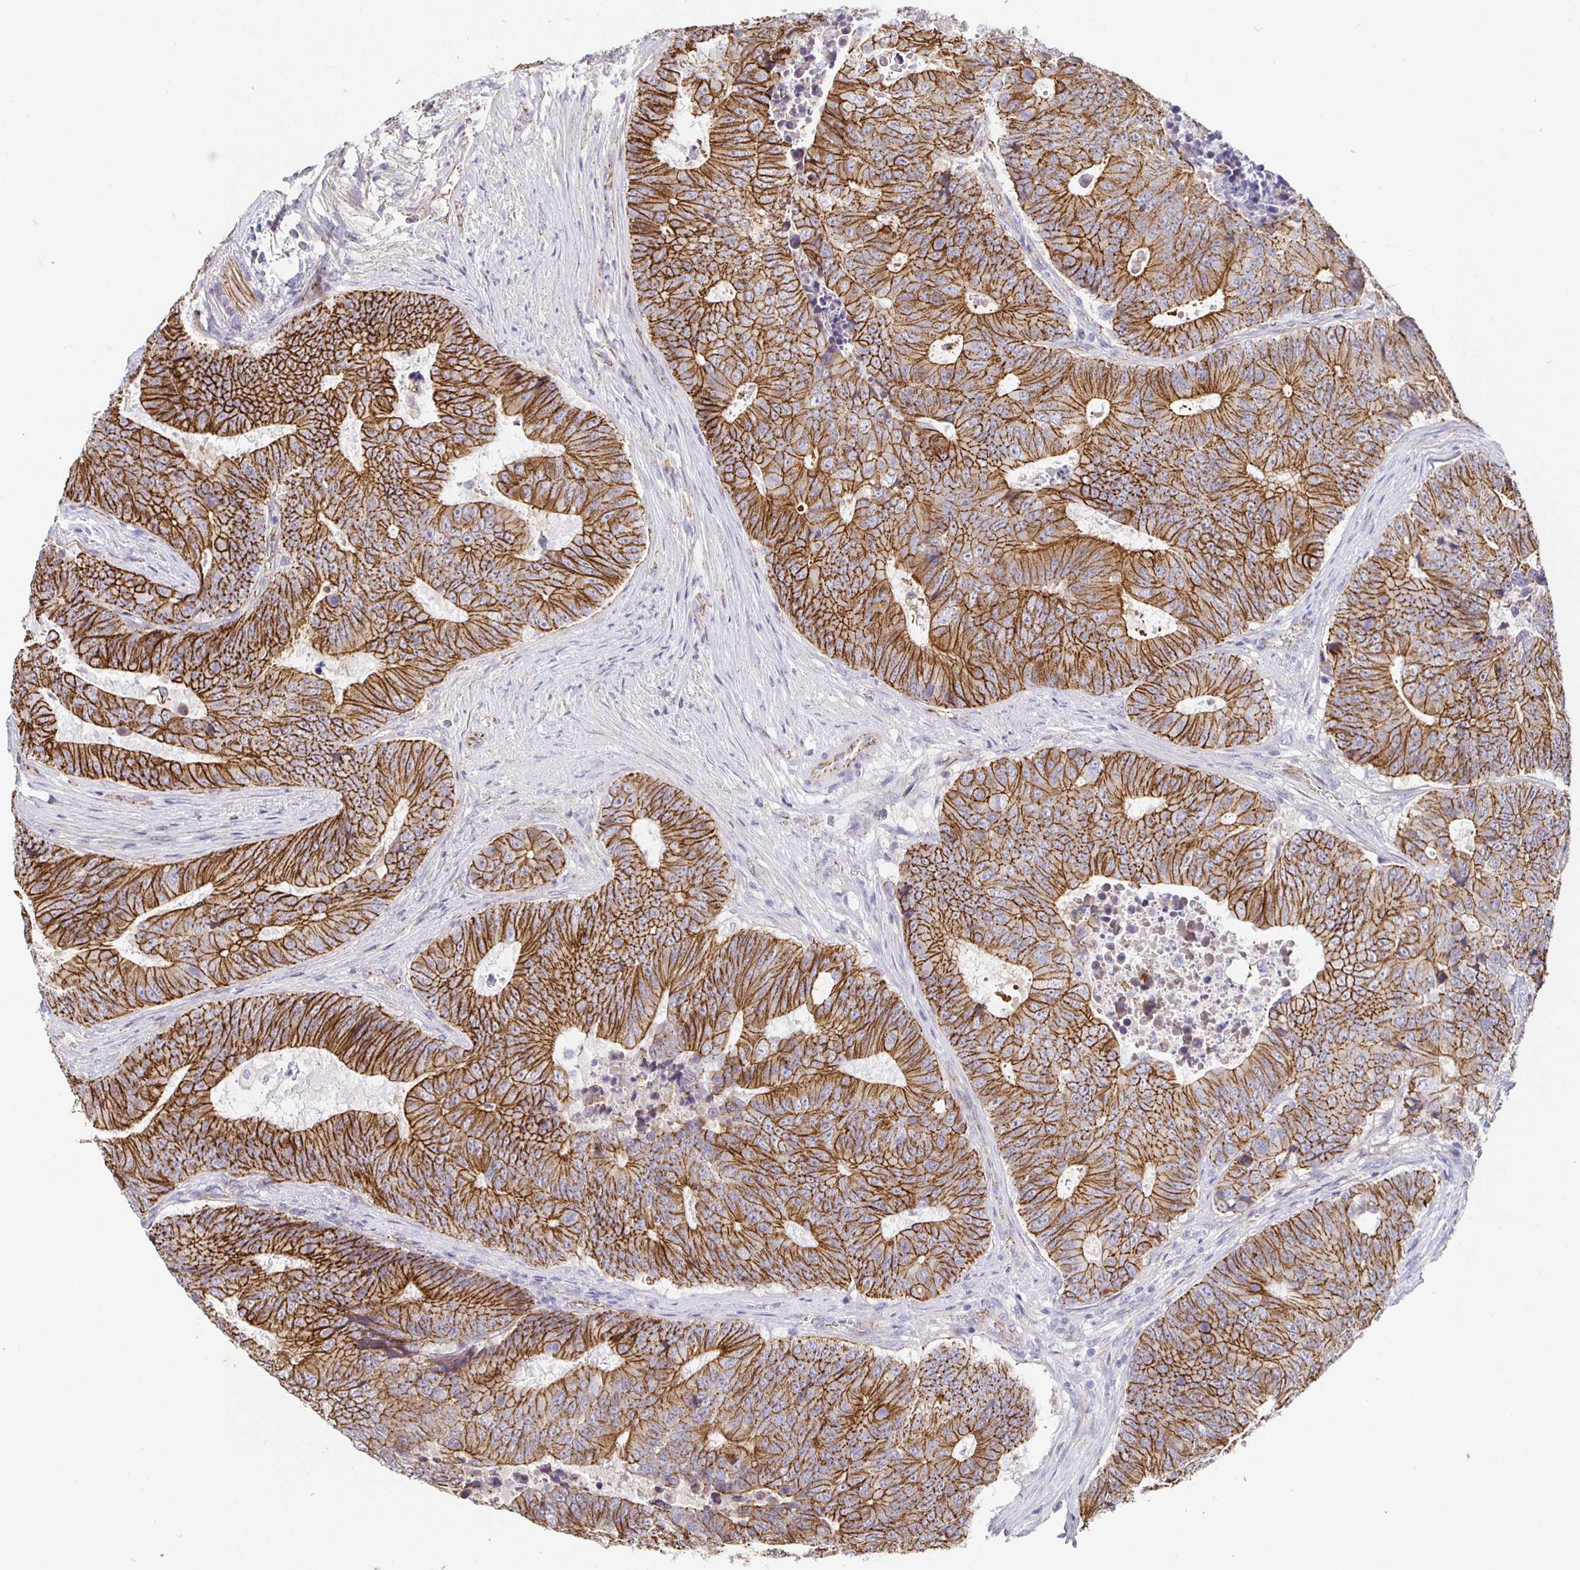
{"staining": {"intensity": "strong", "quantity": ">75%", "location": "cytoplasmic/membranous"}, "tissue": "colorectal cancer", "cell_type": "Tumor cells", "image_type": "cancer", "snomed": [{"axis": "morphology", "description": "Adenocarcinoma, NOS"}, {"axis": "topography", "description": "Colon"}], "caption": "About >75% of tumor cells in human adenocarcinoma (colorectal) demonstrate strong cytoplasmic/membranous protein expression as visualized by brown immunohistochemical staining.", "gene": "PIWIL3", "patient": {"sex": "female", "age": 48}}